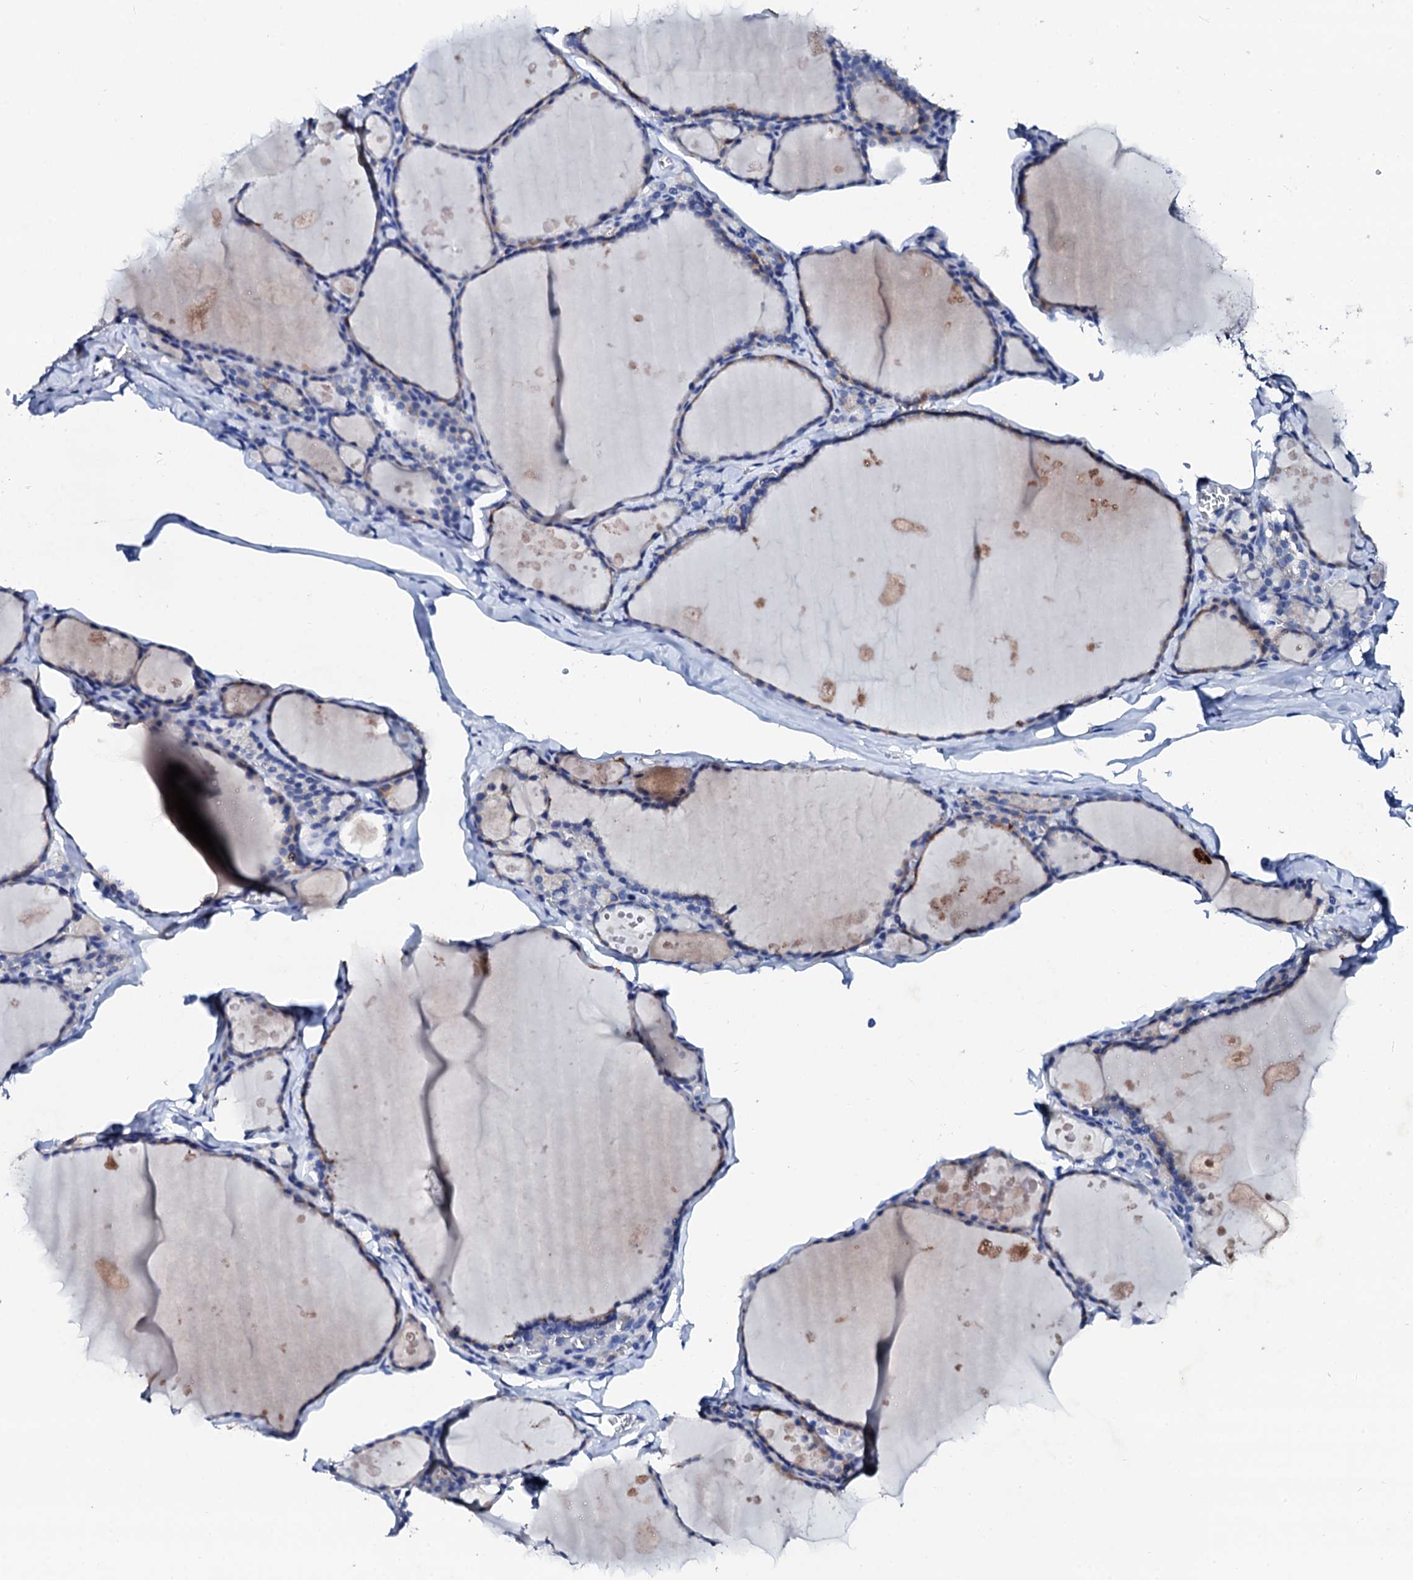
{"staining": {"intensity": "negative", "quantity": "none", "location": "none"}, "tissue": "thyroid gland", "cell_type": "Glandular cells", "image_type": "normal", "snomed": [{"axis": "morphology", "description": "Normal tissue, NOS"}, {"axis": "topography", "description": "Thyroid gland"}], "caption": "Glandular cells show no significant protein staining in benign thyroid gland.", "gene": "GLB1L3", "patient": {"sex": "male", "age": 56}}